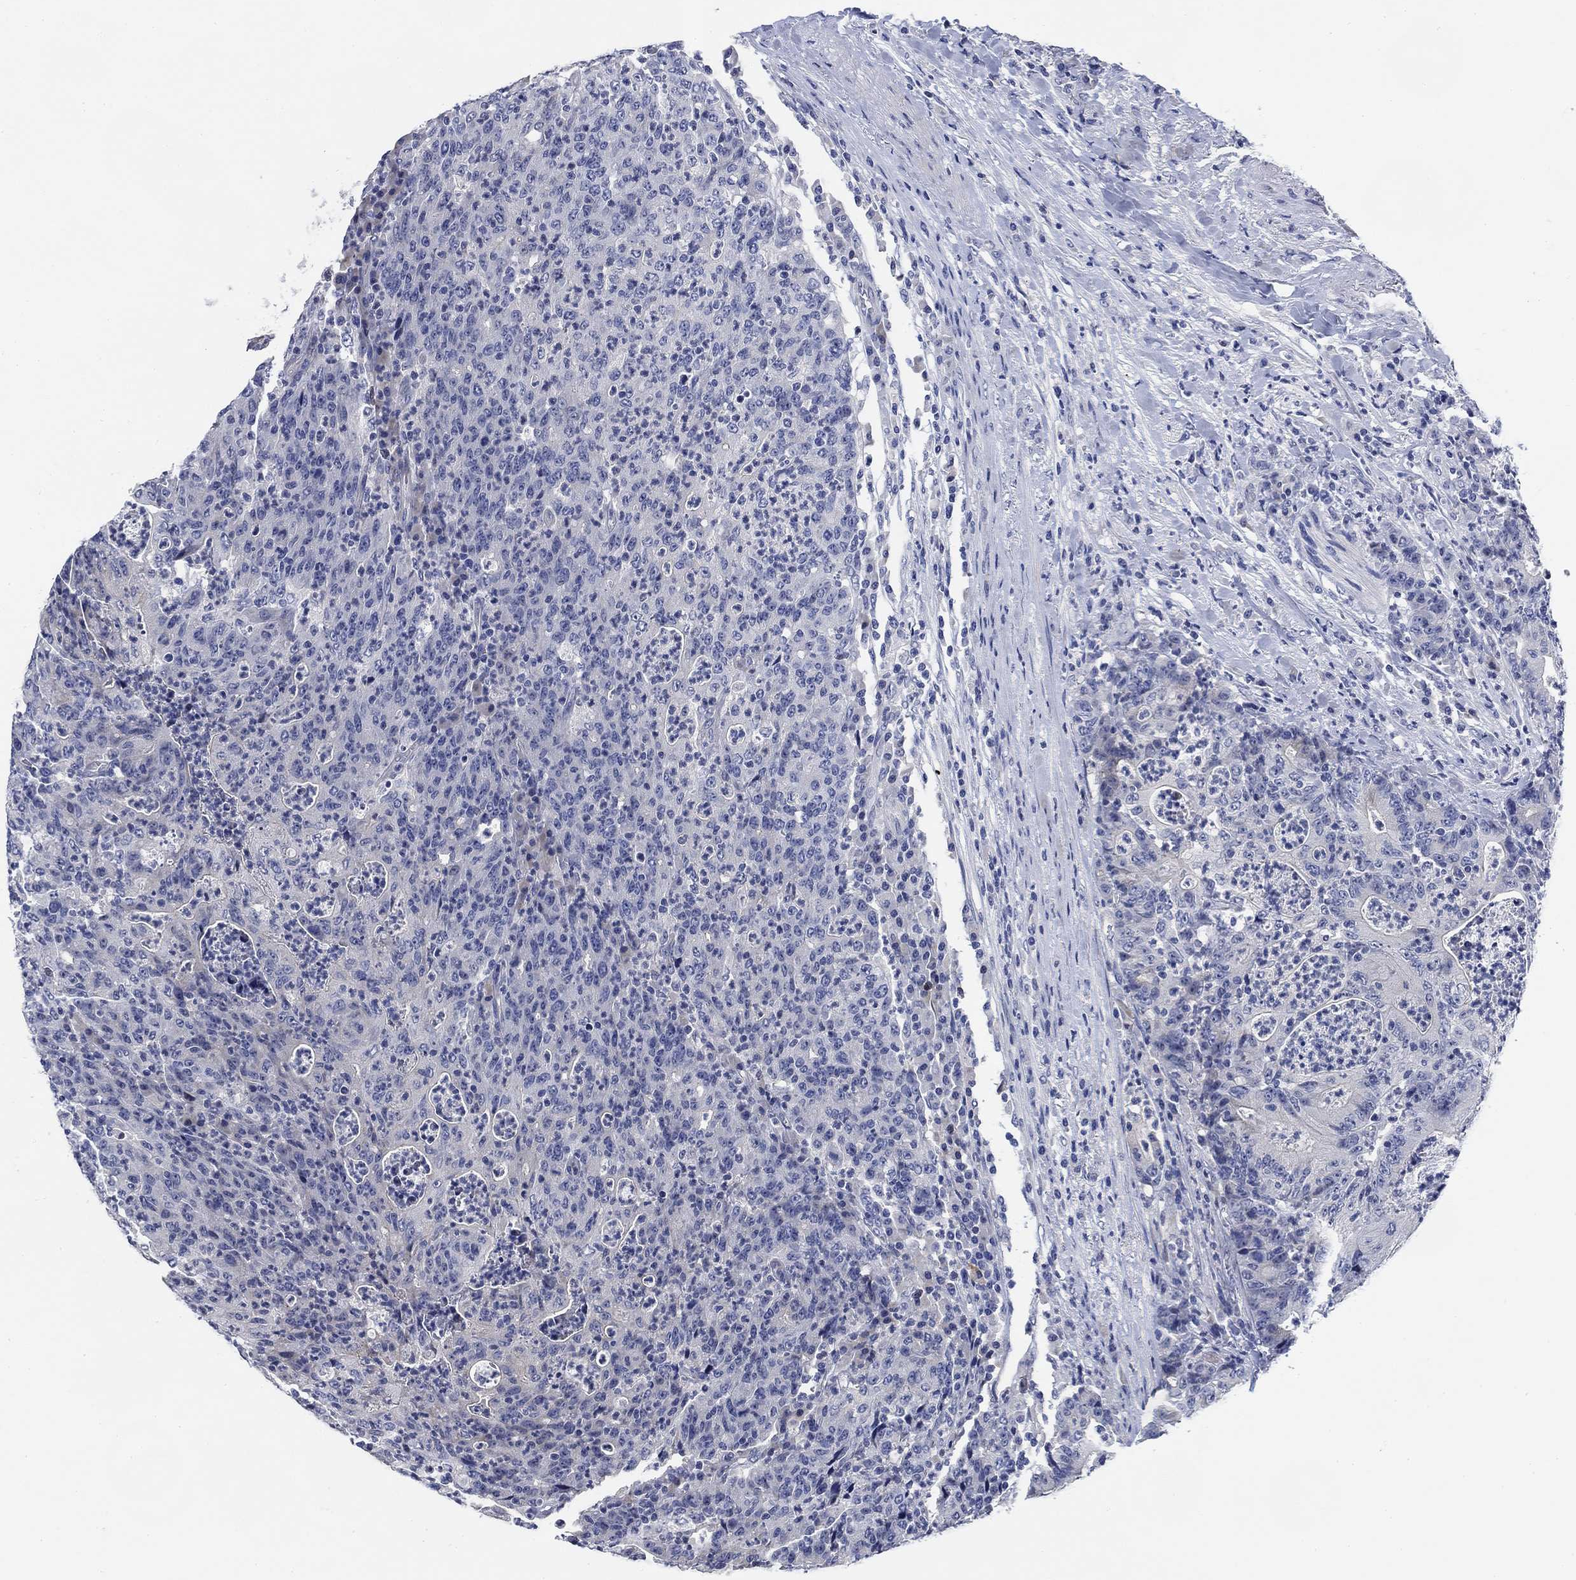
{"staining": {"intensity": "negative", "quantity": "none", "location": "none"}, "tissue": "colorectal cancer", "cell_type": "Tumor cells", "image_type": "cancer", "snomed": [{"axis": "morphology", "description": "Adenocarcinoma, NOS"}, {"axis": "topography", "description": "Colon"}], "caption": "Tumor cells are negative for protein expression in human colorectal adenocarcinoma.", "gene": "DAZL", "patient": {"sex": "male", "age": 70}}